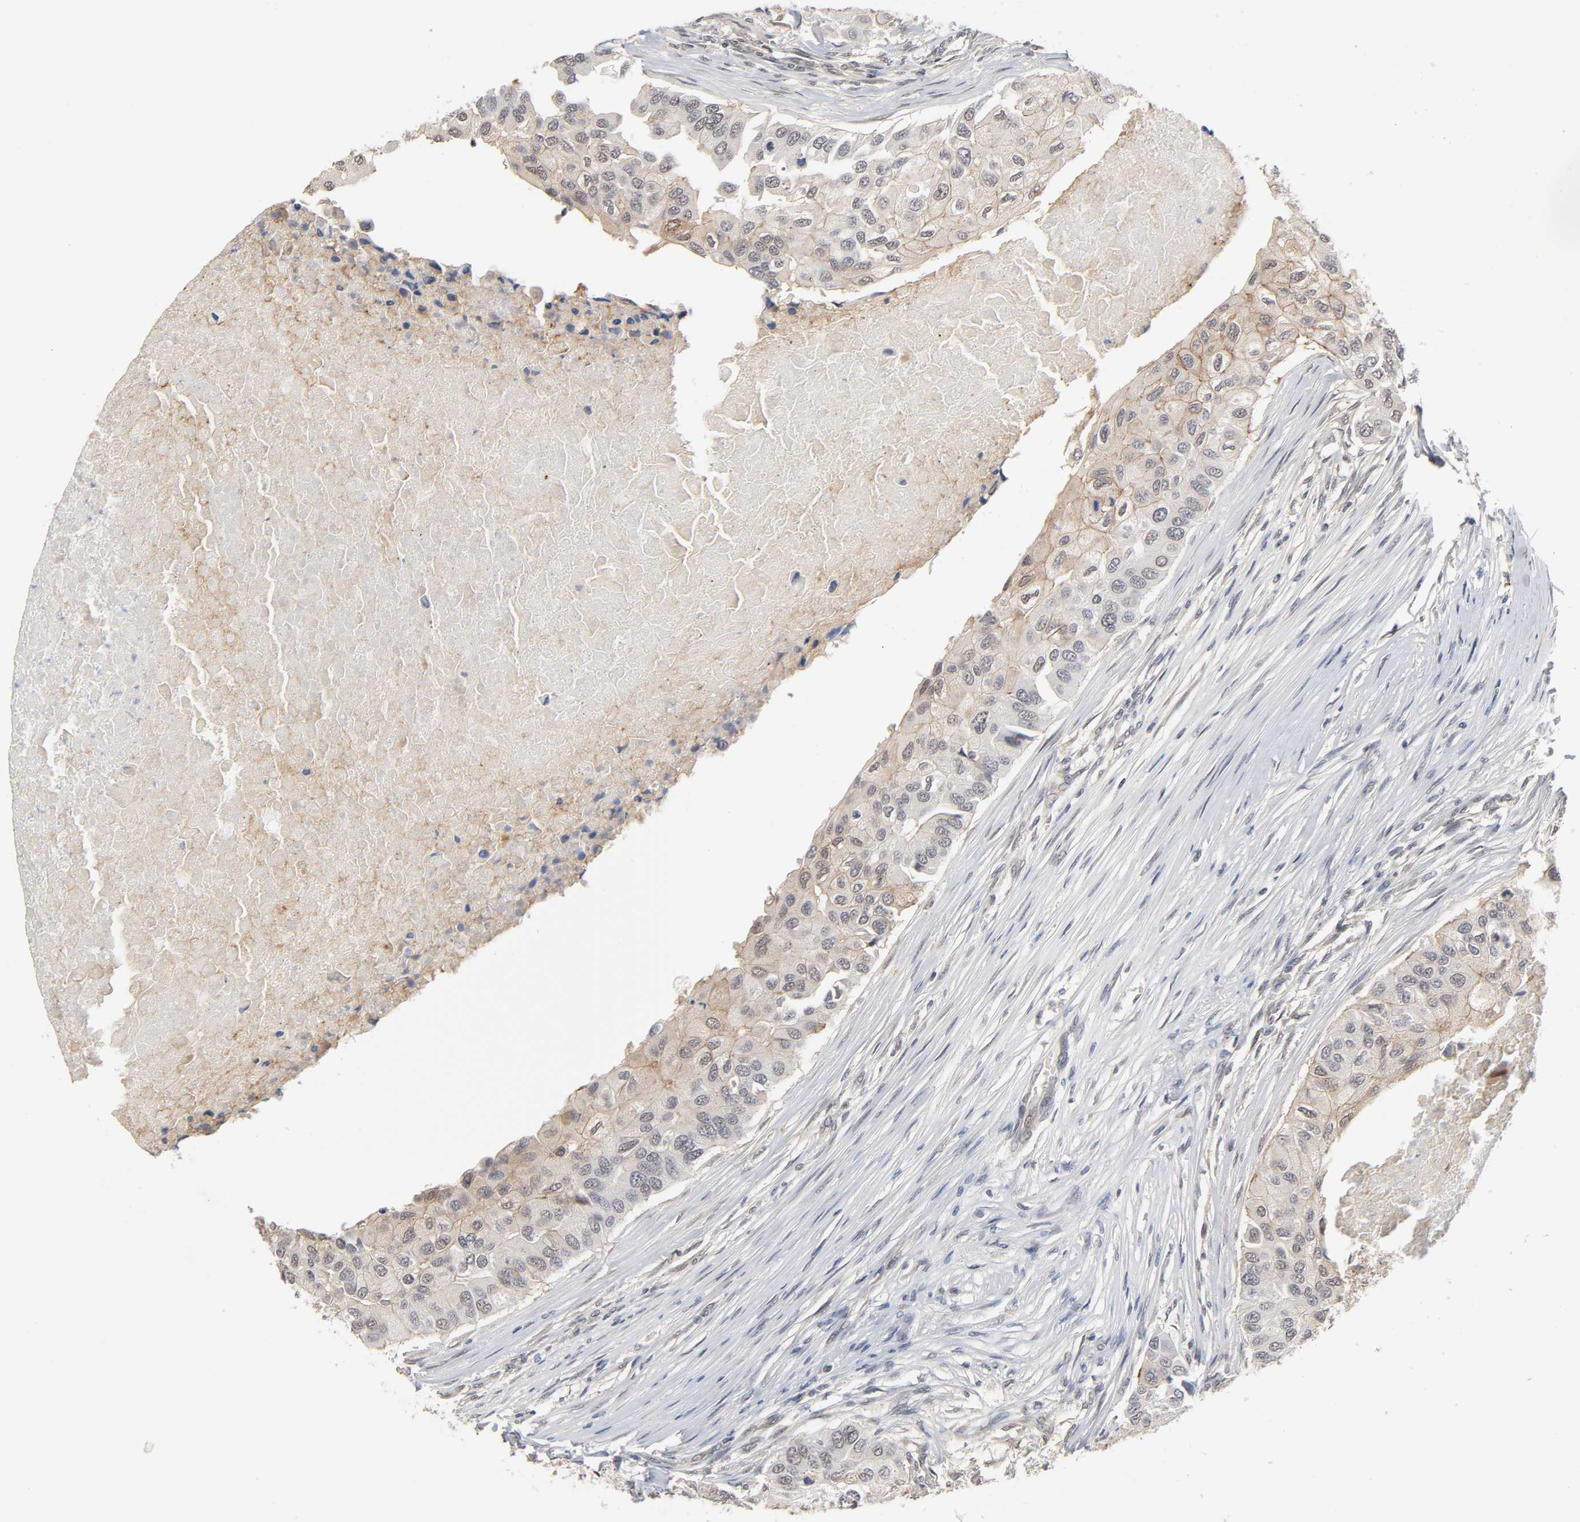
{"staining": {"intensity": "moderate", "quantity": "25%-75%", "location": "cytoplasmic/membranous"}, "tissue": "breast cancer", "cell_type": "Tumor cells", "image_type": "cancer", "snomed": [{"axis": "morphology", "description": "Normal tissue, NOS"}, {"axis": "morphology", "description": "Duct carcinoma"}, {"axis": "topography", "description": "Breast"}], "caption": "Breast cancer (invasive ductal carcinoma) was stained to show a protein in brown. There is medium levels of moderate cytoplasmic/membranous expression in about 25%-75% of tumor cells. Using DAB (3,3'-diaminobenzidine) (brown) and hematoxylin (blue) stains, captured at high magnification using brightfield microscopy.", "gene": "HTR1E", "patient": {"sex": "female", "age": 49}}